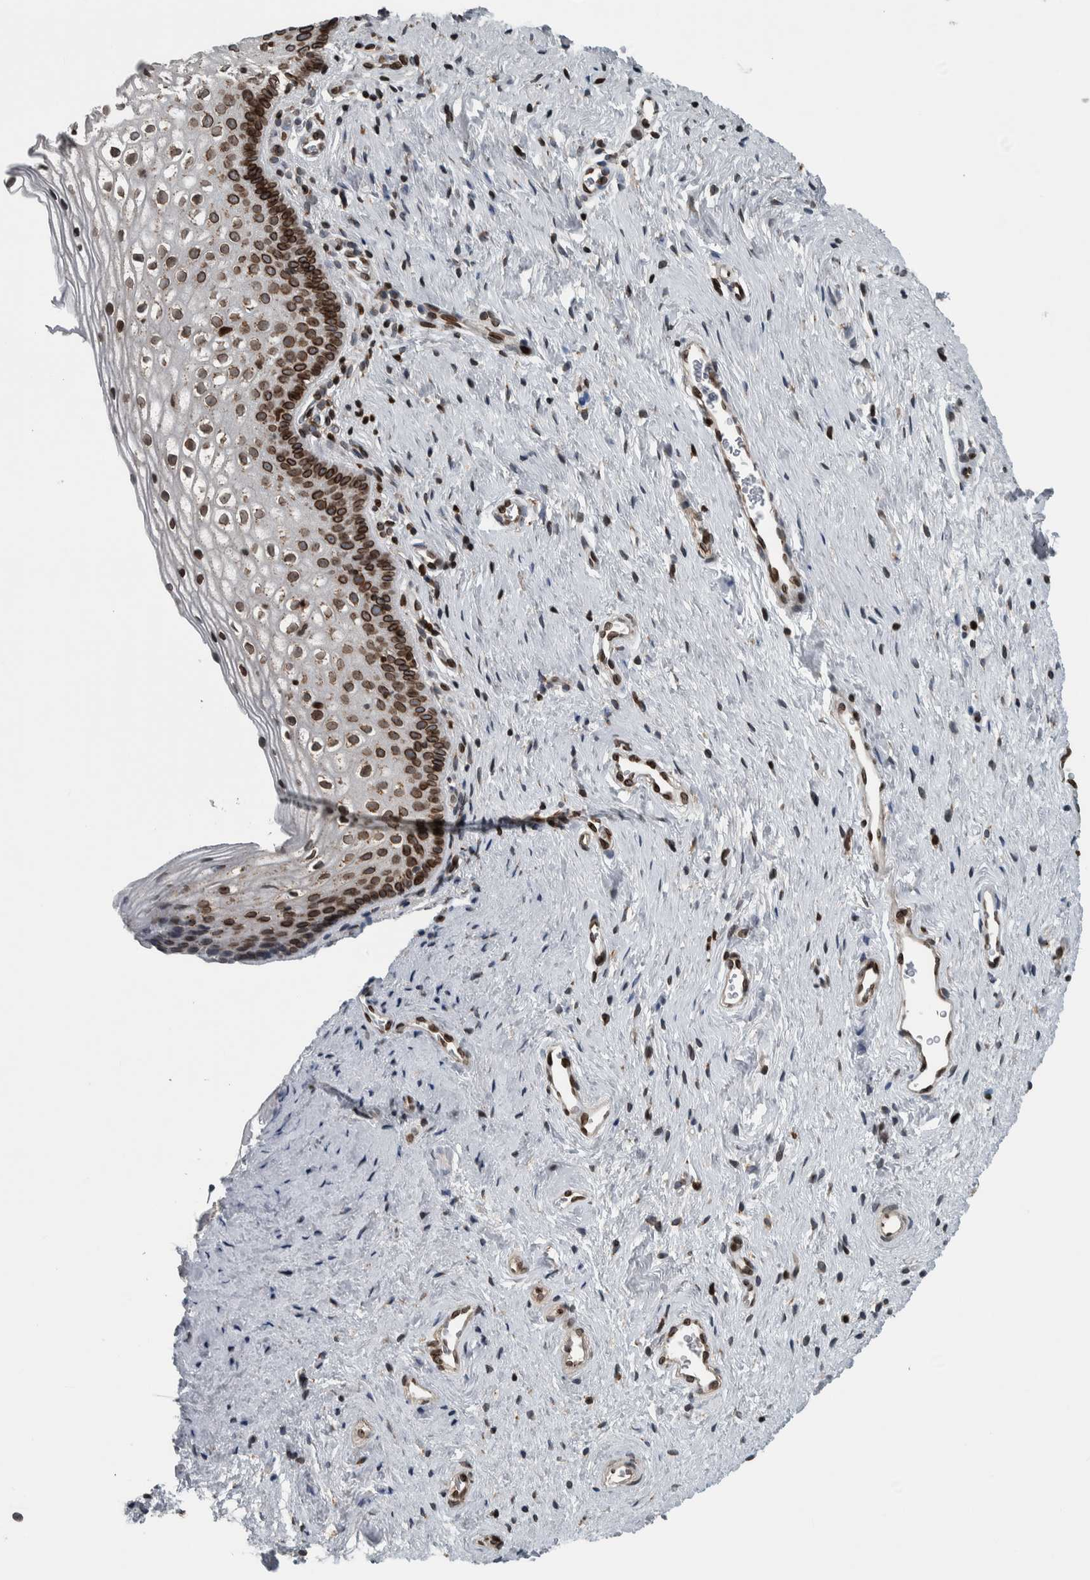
{"staining": {"intensity": "moderate", "quantity": "<25%", "location": "cytoplasmic/membranous,nuclear"}, "tissue": "cervix", "cell_type": "Glandular cells", "image_type": "normal", "snomed": [{"axis": "morphology", "description": "Normal tissue, NOS"}, {"axis": "topography", "description": "Cervix"}], "caption": "Protein staining displays moderate cytoplasmic/membranous,nuclear positivity in approximately <25% of glandular cells in normal cervix. (Stains: DAB in brown, nuclei in blue, Microscopy: brightfield microscopy at high magnification).", "gene": "FAM135B", "patient": {"sex": "female", "age": 27}}